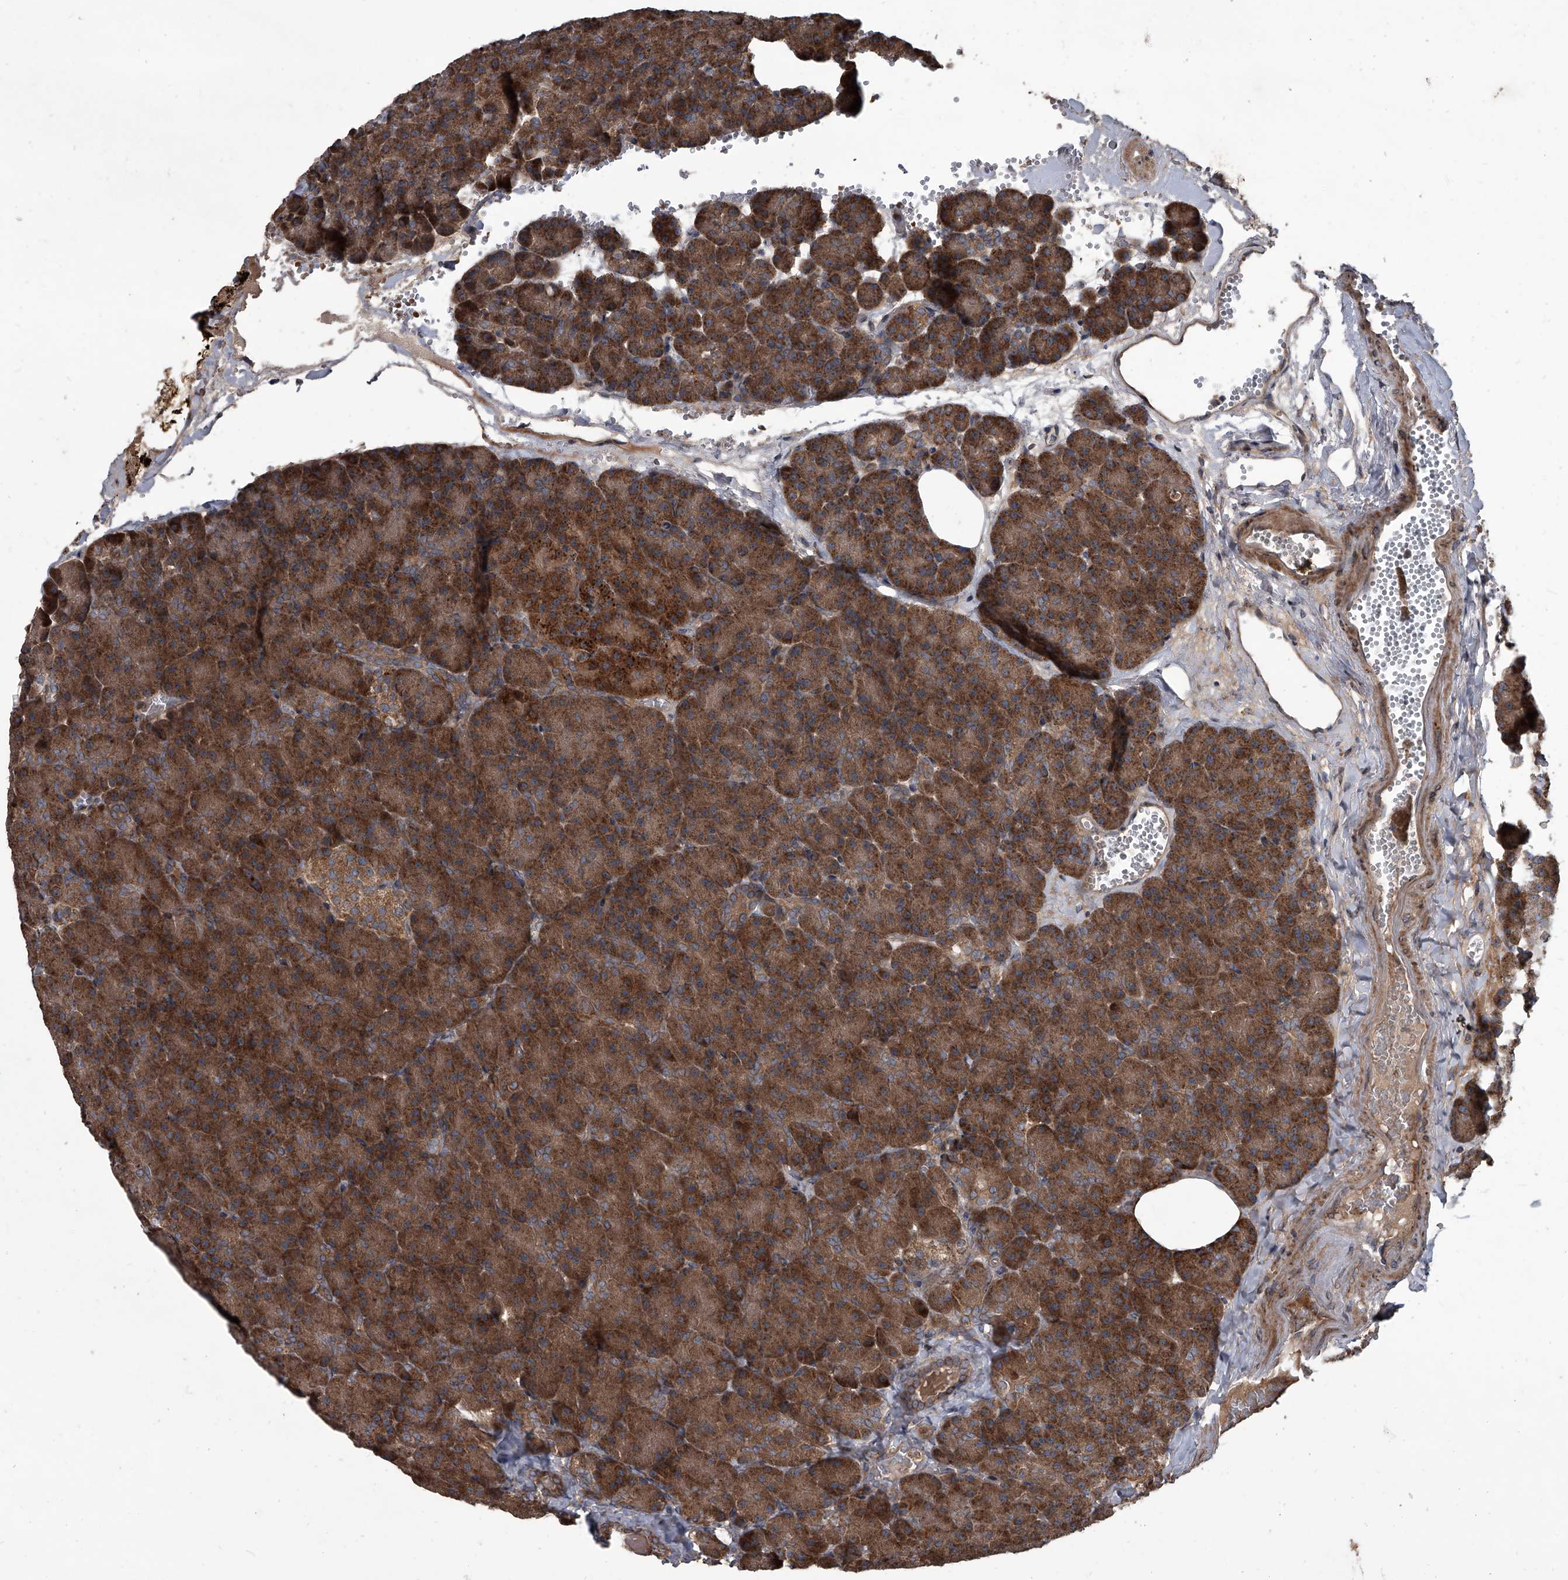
{"staining": {"intensity": "strong", "quantity": ">75%", "location": "cytoplasmic/membranous"}, "tissue": "pancreas", "cell_type": "Exocrine glandular cells", "image_type": "normal", "snomed": [{"axis": "morphology", "description": "Normal tissue, NOS"}, {"axis": "morphology", "description": "Carcinoid, malignant, NOS"}, {"axis": "topography", "description": "Pancreas"}], "caption": "Protein analysis of normal pancreas reveals strong cytoplasmic/membranous positivity in about >75% of exocrine glandular cells.", "gene": "EVA1C", "patient": {"sex": "female", "age": 35}}